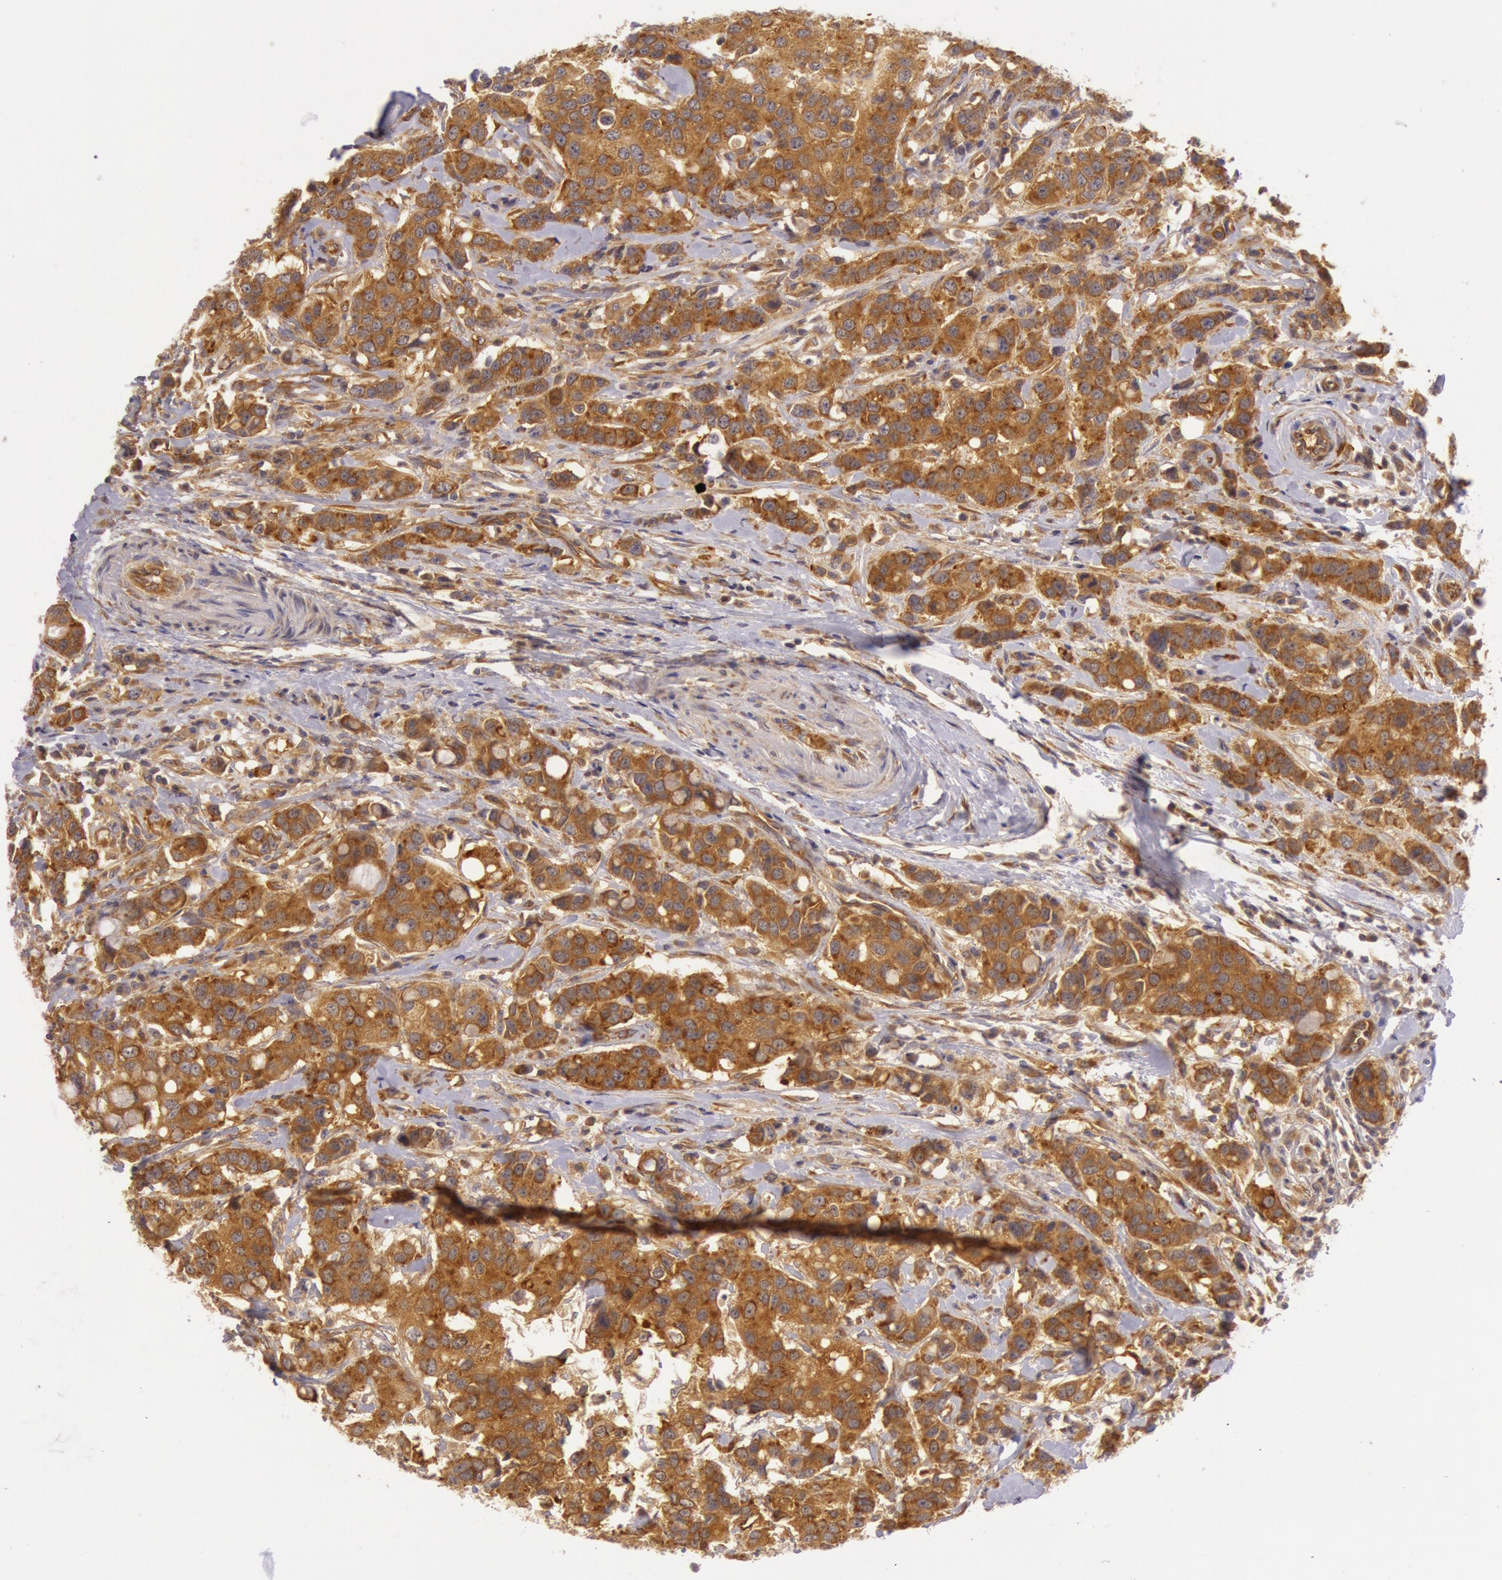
{"staining": {"intensity": "moderate", "quantity": ">75%", "location": "cytoplasmic/membranous"}, "tissue": "breast cancer", "cell_type": "Tumor cells", "image_type": "cancer", "snomed": [{"axis": "morphology", "description": "Duct carcinoma"}, {"axis": "topography", "description": "Breast"}], "caption": "Approximately >75% of tumor cells in breast infiltrating ductal carcinoma display moderate cytoplasmic/membranous protein positivity as visualized by brown immunohistochemical staining.", "gene": "CHUK", "patient": {"sex": "female", "age": 27}}